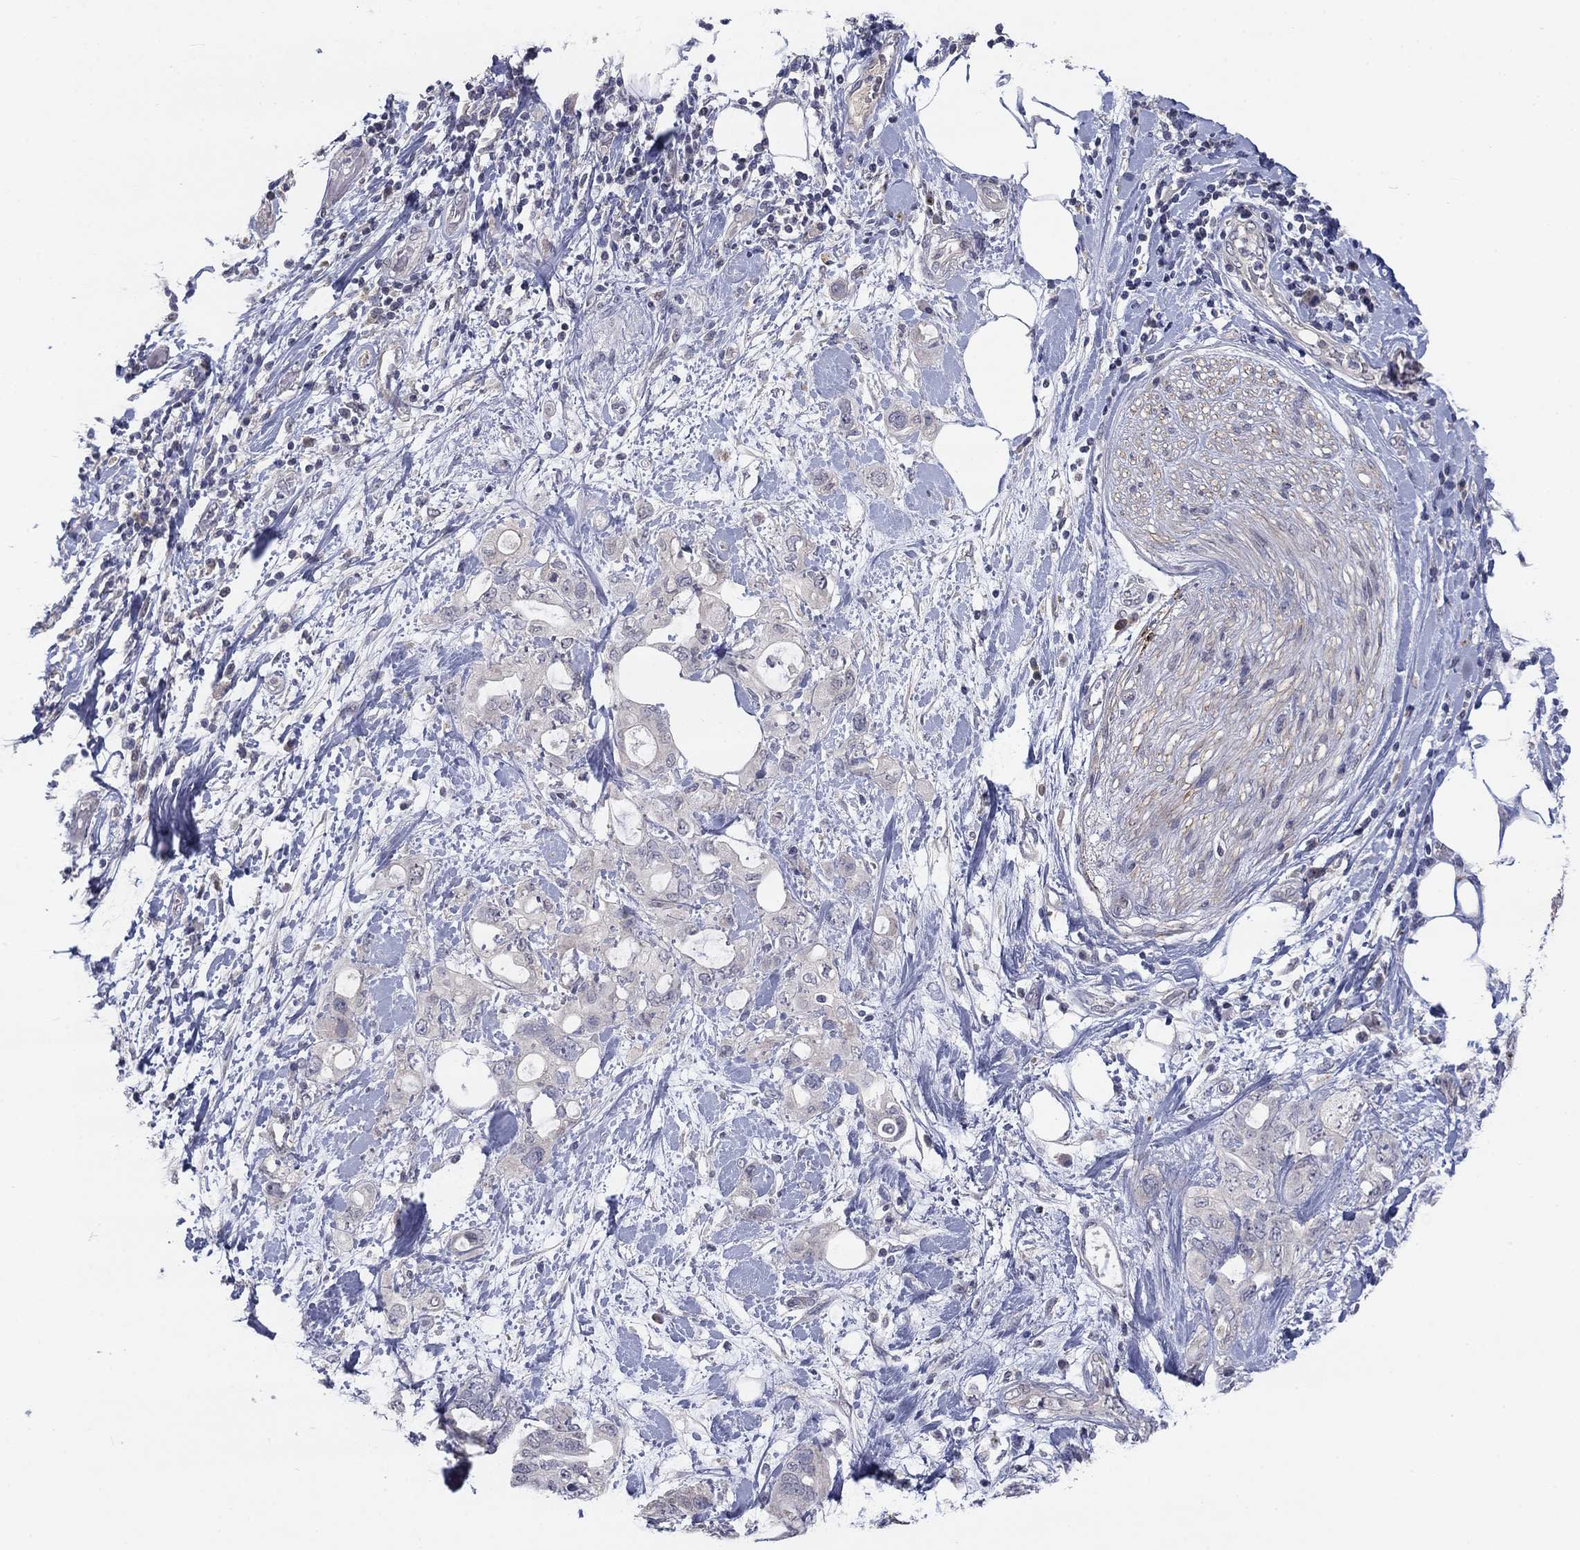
{"staining": {"intensity": "negative", "quantity": "none", "location": "none"}, "tissue": "pancreatic cancer", "cell_type": "Tumor cells", "image_type": "cancer", "snomed": [{"axis": "morphology", "description": "Adenocarcinoma, NOS"}, {"axis": "topography", "description": "Pancreas"}], "caption": "The photomicrograph demonstrates no significant expression in tumor cells of pancreatic cancer. (DAB (3,3'-diaminobenzidine) immunohistochemistry (IHC), high magnification).", "gene": "AMN1", "patient": {"sex": "female", "age": 56}}